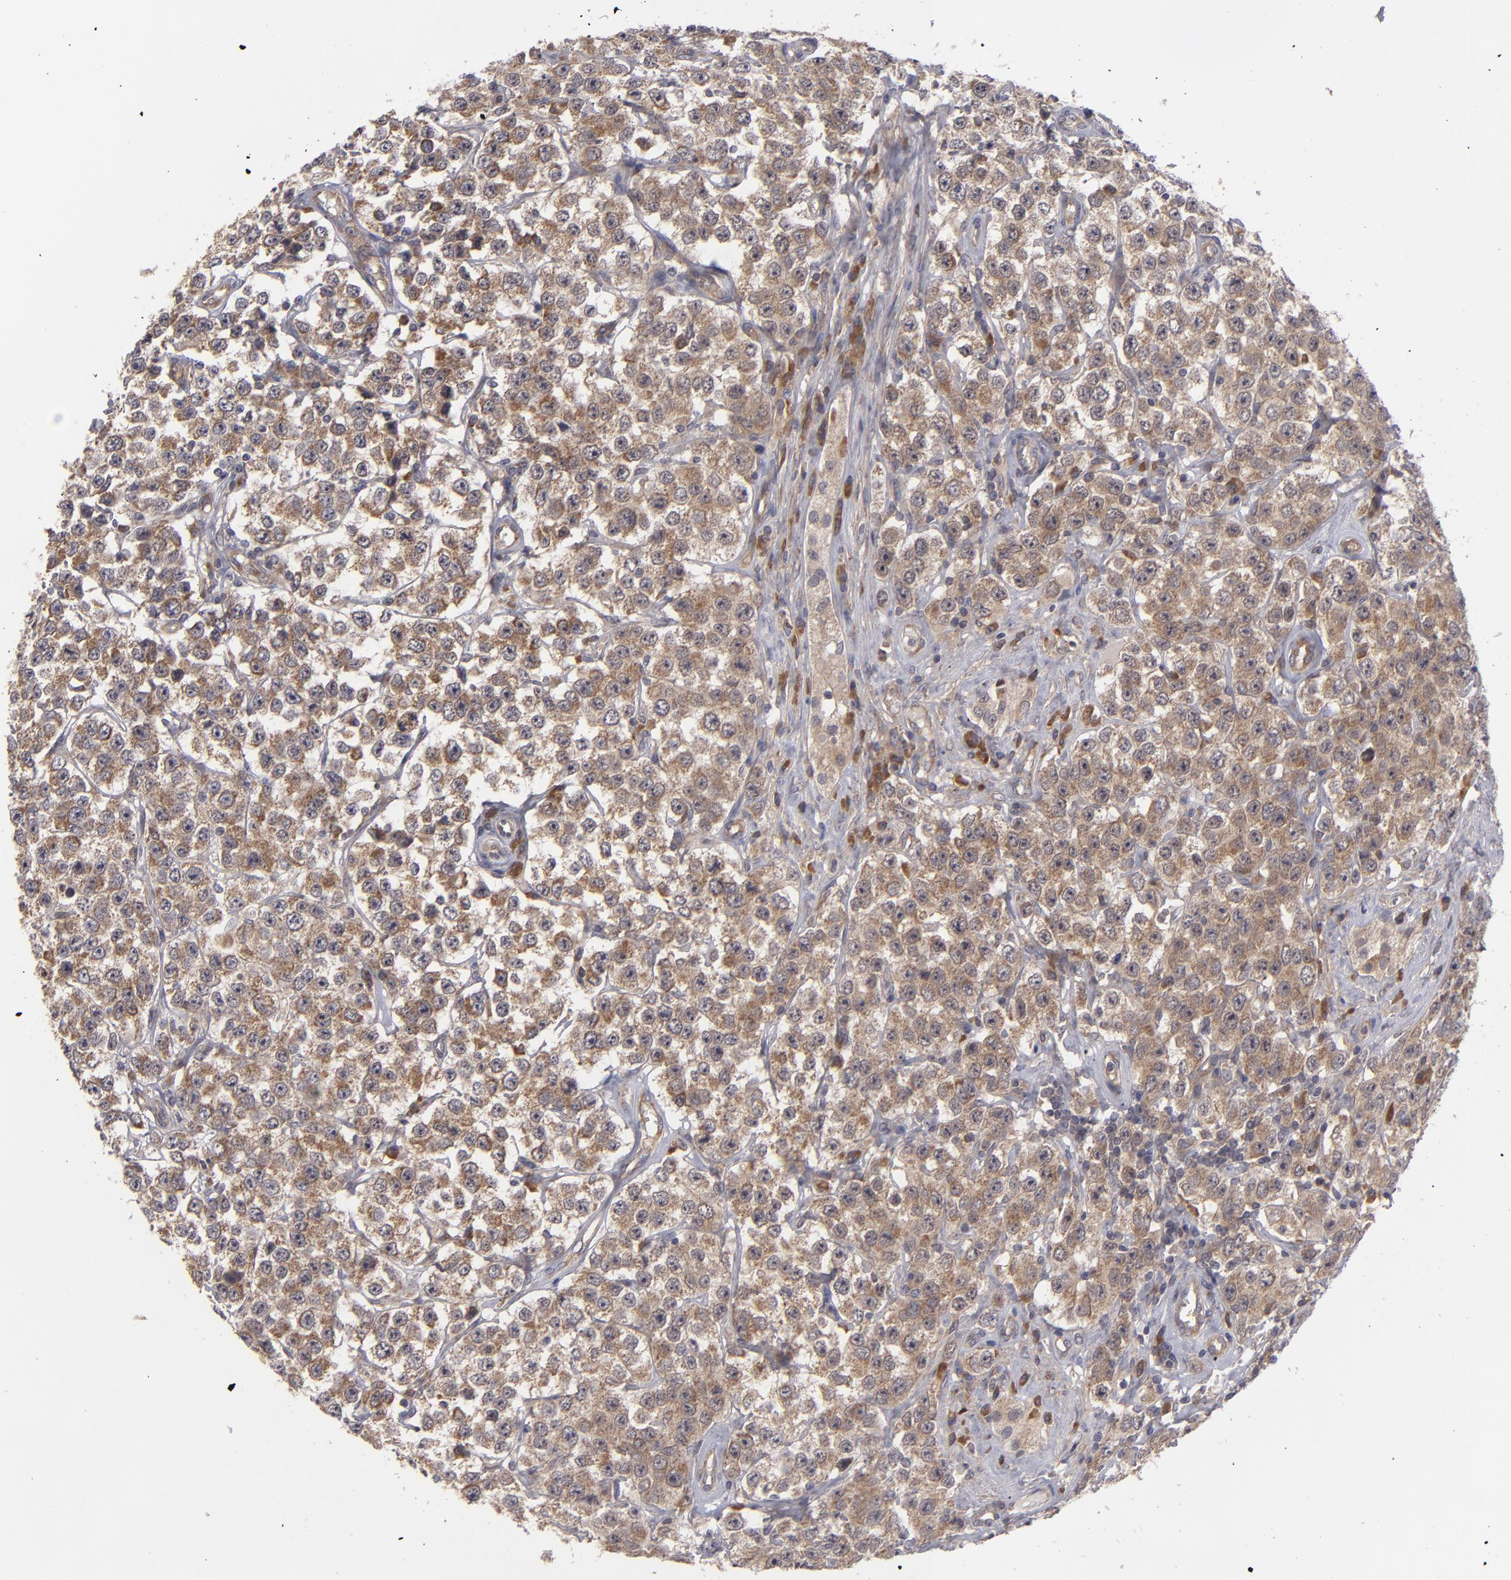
{"staining": {"intensity": "moderate", "quantity": ">75%", "location": "cytoplasmic/membranous"}, "tissue": "testis cancer", "cell_type": "Tumor cells", "image_type": "cancer", "snomed": [{"axis": "morphology", "description": "Seminoma, NOS"}, {"axis": "topography", "description": "Testis"}], "caption": "Brown immunohistochemical staining in seminoma (testis) demonstrates moderate cytoplasmic/membranous staining in about >75% of tumor cells. (DAB IHC with brightfield microscopy, high magnification).", "gene": "BMP6", "patient": {"sex": "male", "age": 52}}